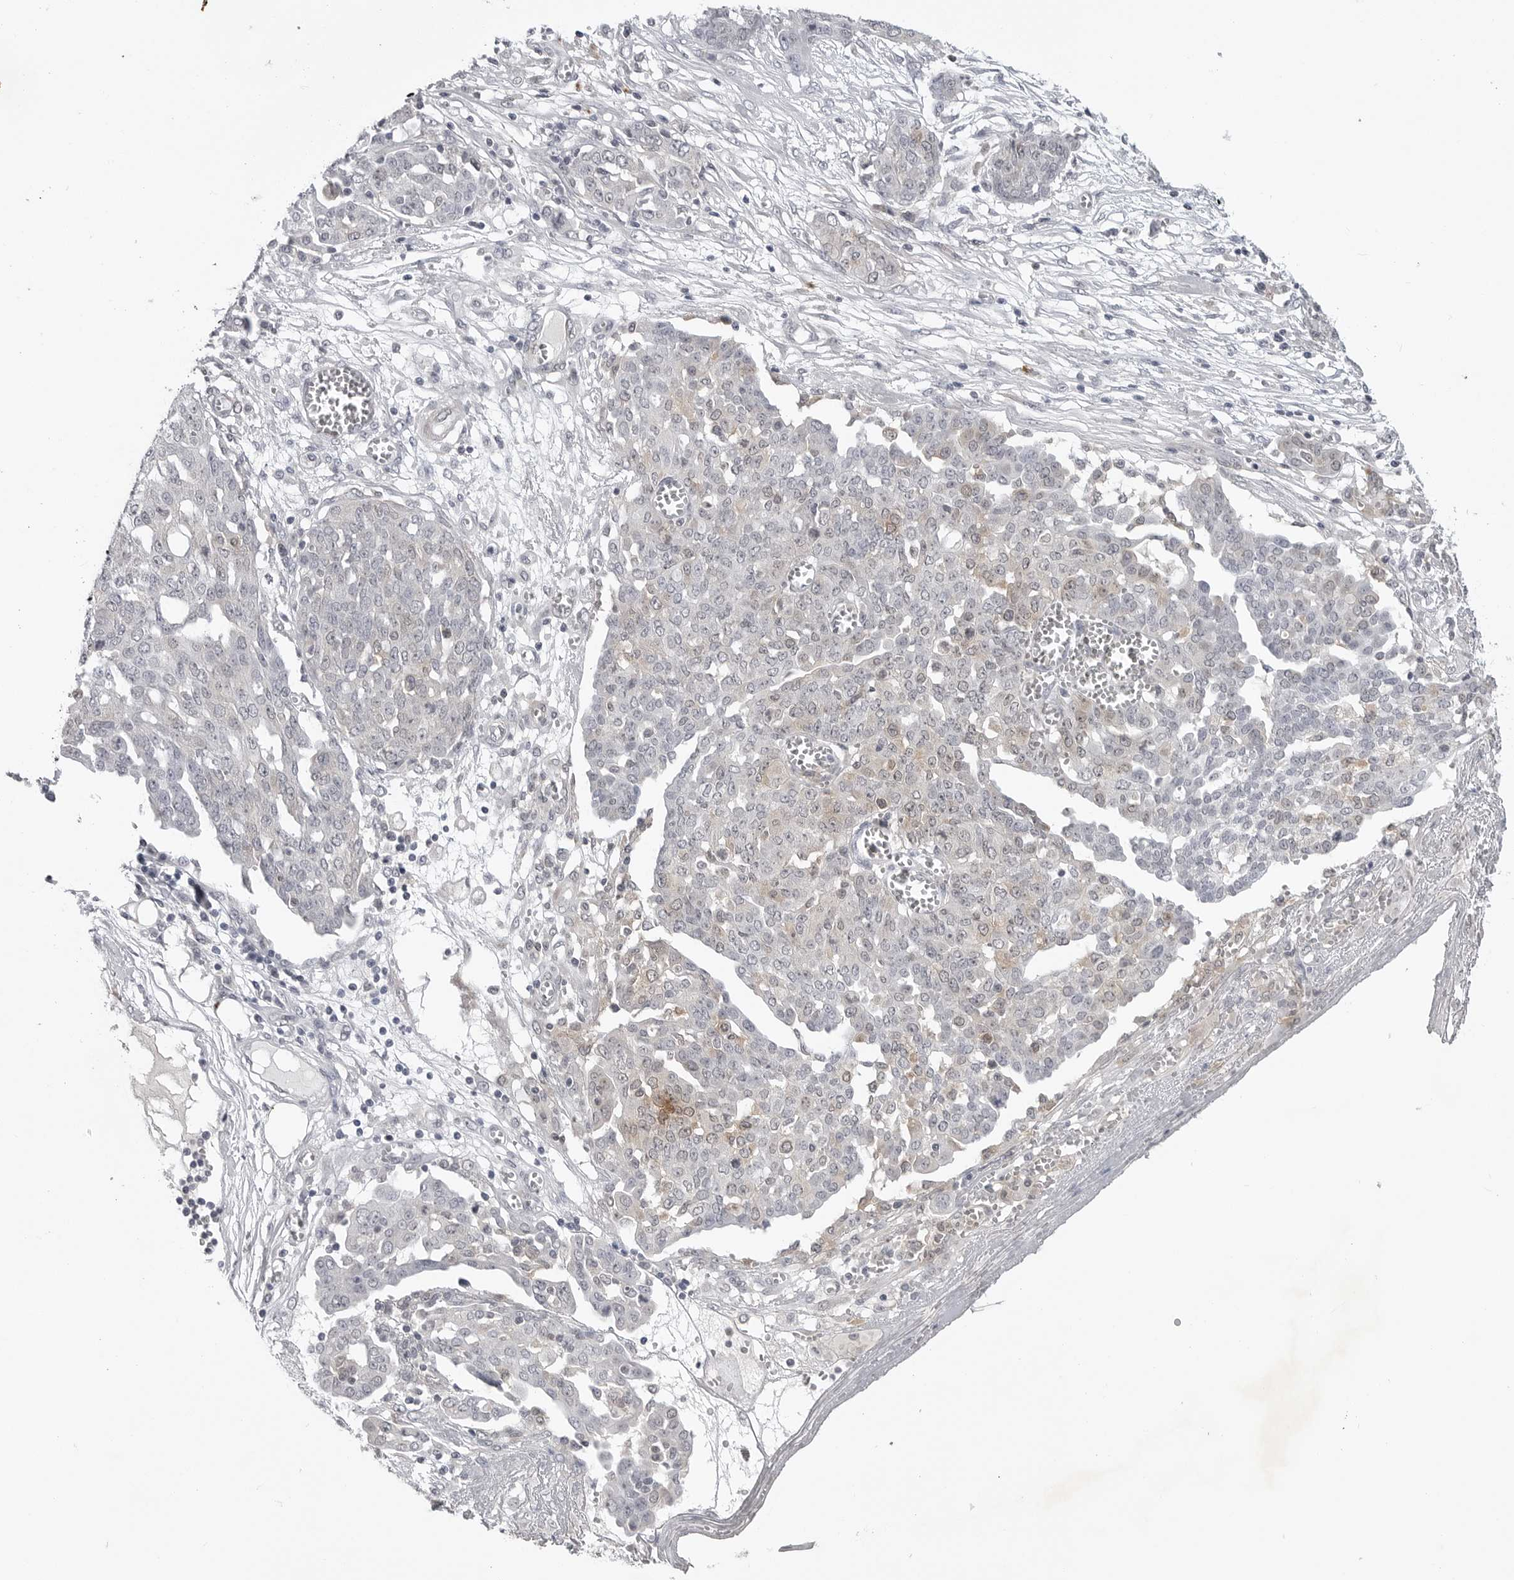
{"staining": {"intensity": "weak", "quantity": "<25%", "location": "cytoplasmic/membranous"}, "tissue": "ovarian cancer", "cell_type": "Tumor cells", "image_type": "cancer", "snomed": [{"axis": "morphology", "description": "Cystadenocarcinoma, serous, NOS"}, {"axis": "topography", "description": "Soft tissue"}, {"axis": "topography", "description": "Ovary"}], "caption": "Tumor cells are negative for protein expression in human serous cystadenocarcinoma (ovarian). (Immunohistochemistry (ihc), brightfield microscopy, high magnification).", "gene": "RRM1", "patient": {"sex": "female", "age": 57}}